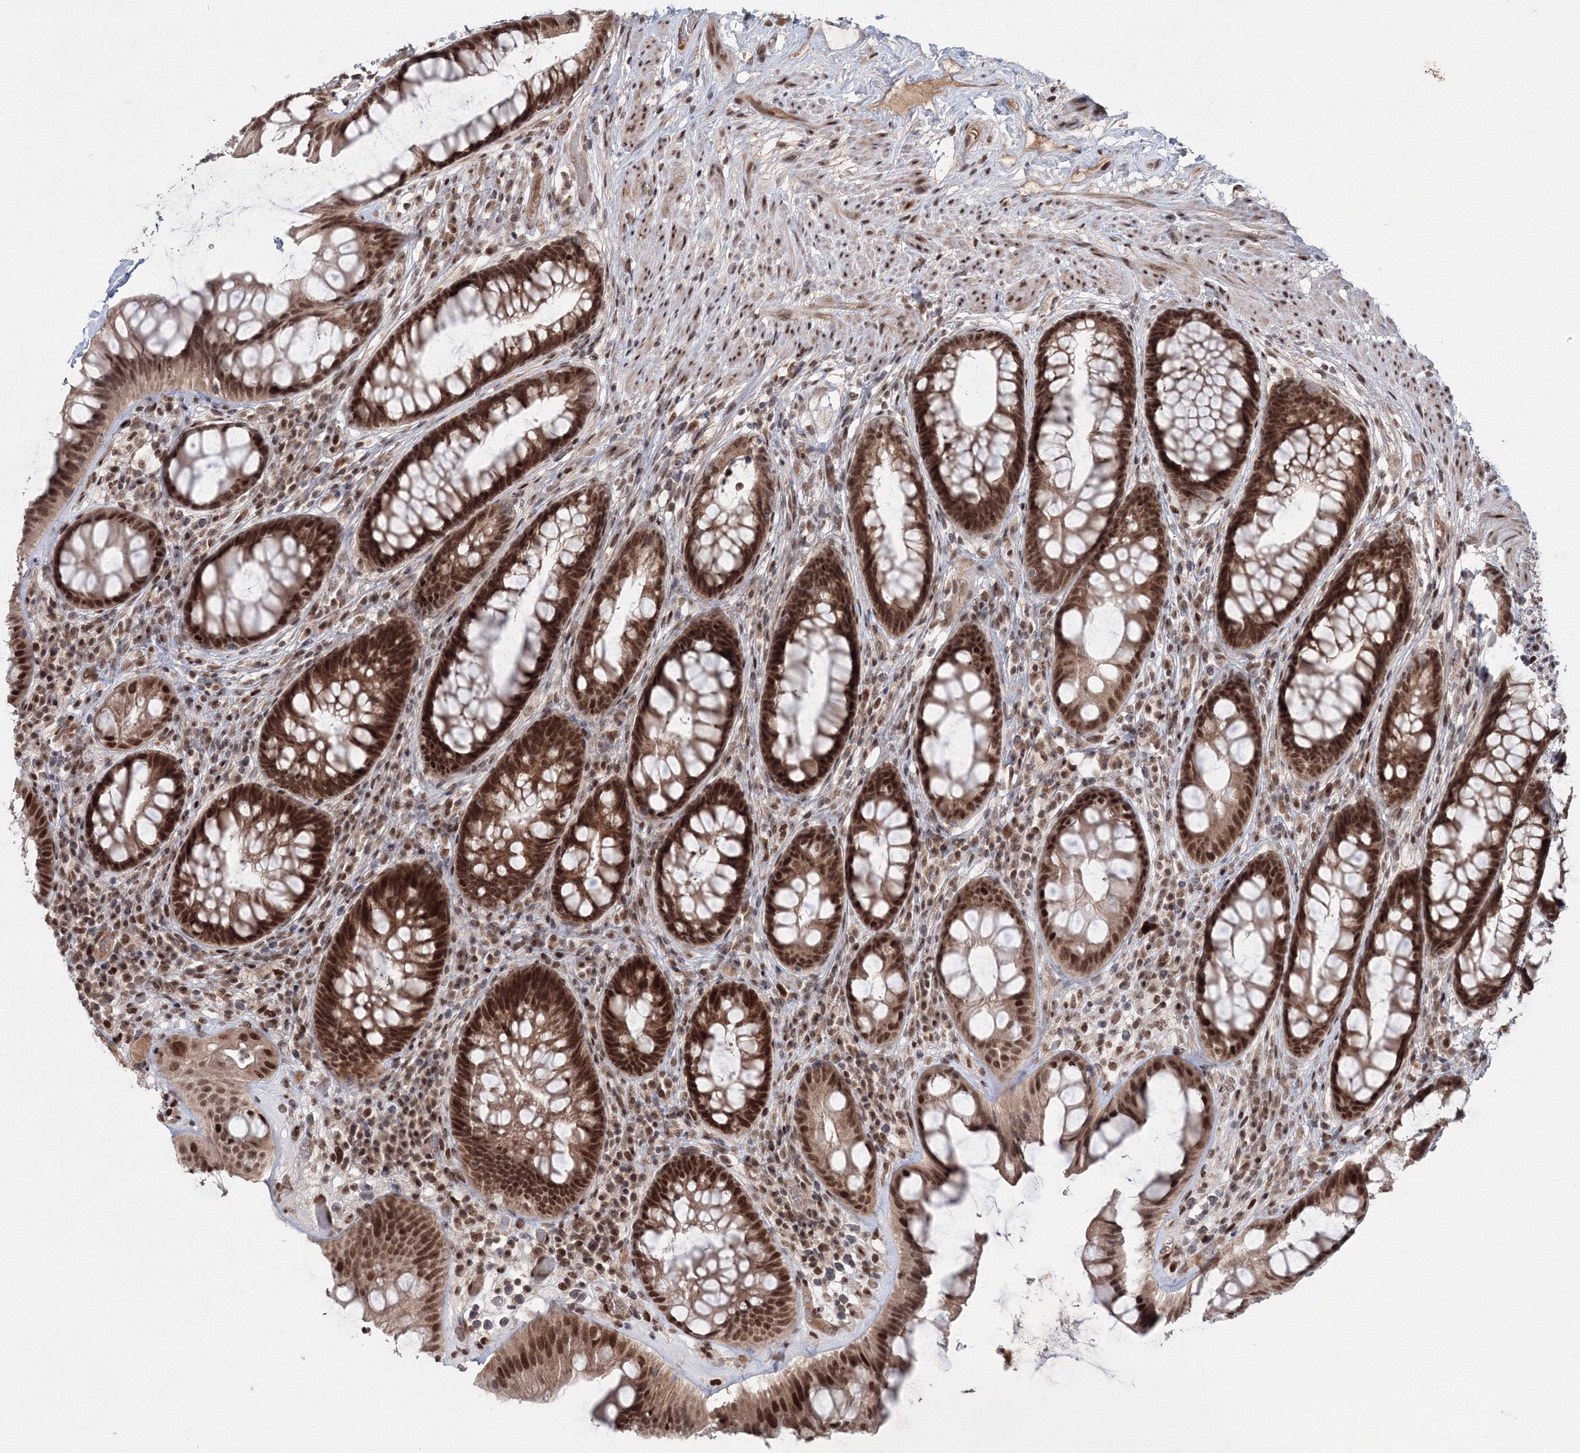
{"staining": {"intensity": "moderate", "quantity": ">75%", "location": "cytoplasmic/membranous,nuclear"}, "tissue": "rectum", "cell_type": "Glandular cells", "image_type": "normal", "snomed": [{"axis": "morphology", "description": "Normal tissue, NOS"}, {"axis": "topography", "description": "Rectum"}], "caption": "A high-resolution photomicrograph shows IHC staining of unremarkable rectum, which demonstrates moderate cytoplasmic/membranous,nuclear expression in approximately >75% of glandular cells.", "gene": "NOA1", "patient": {"sex": "male", "age": 74}}